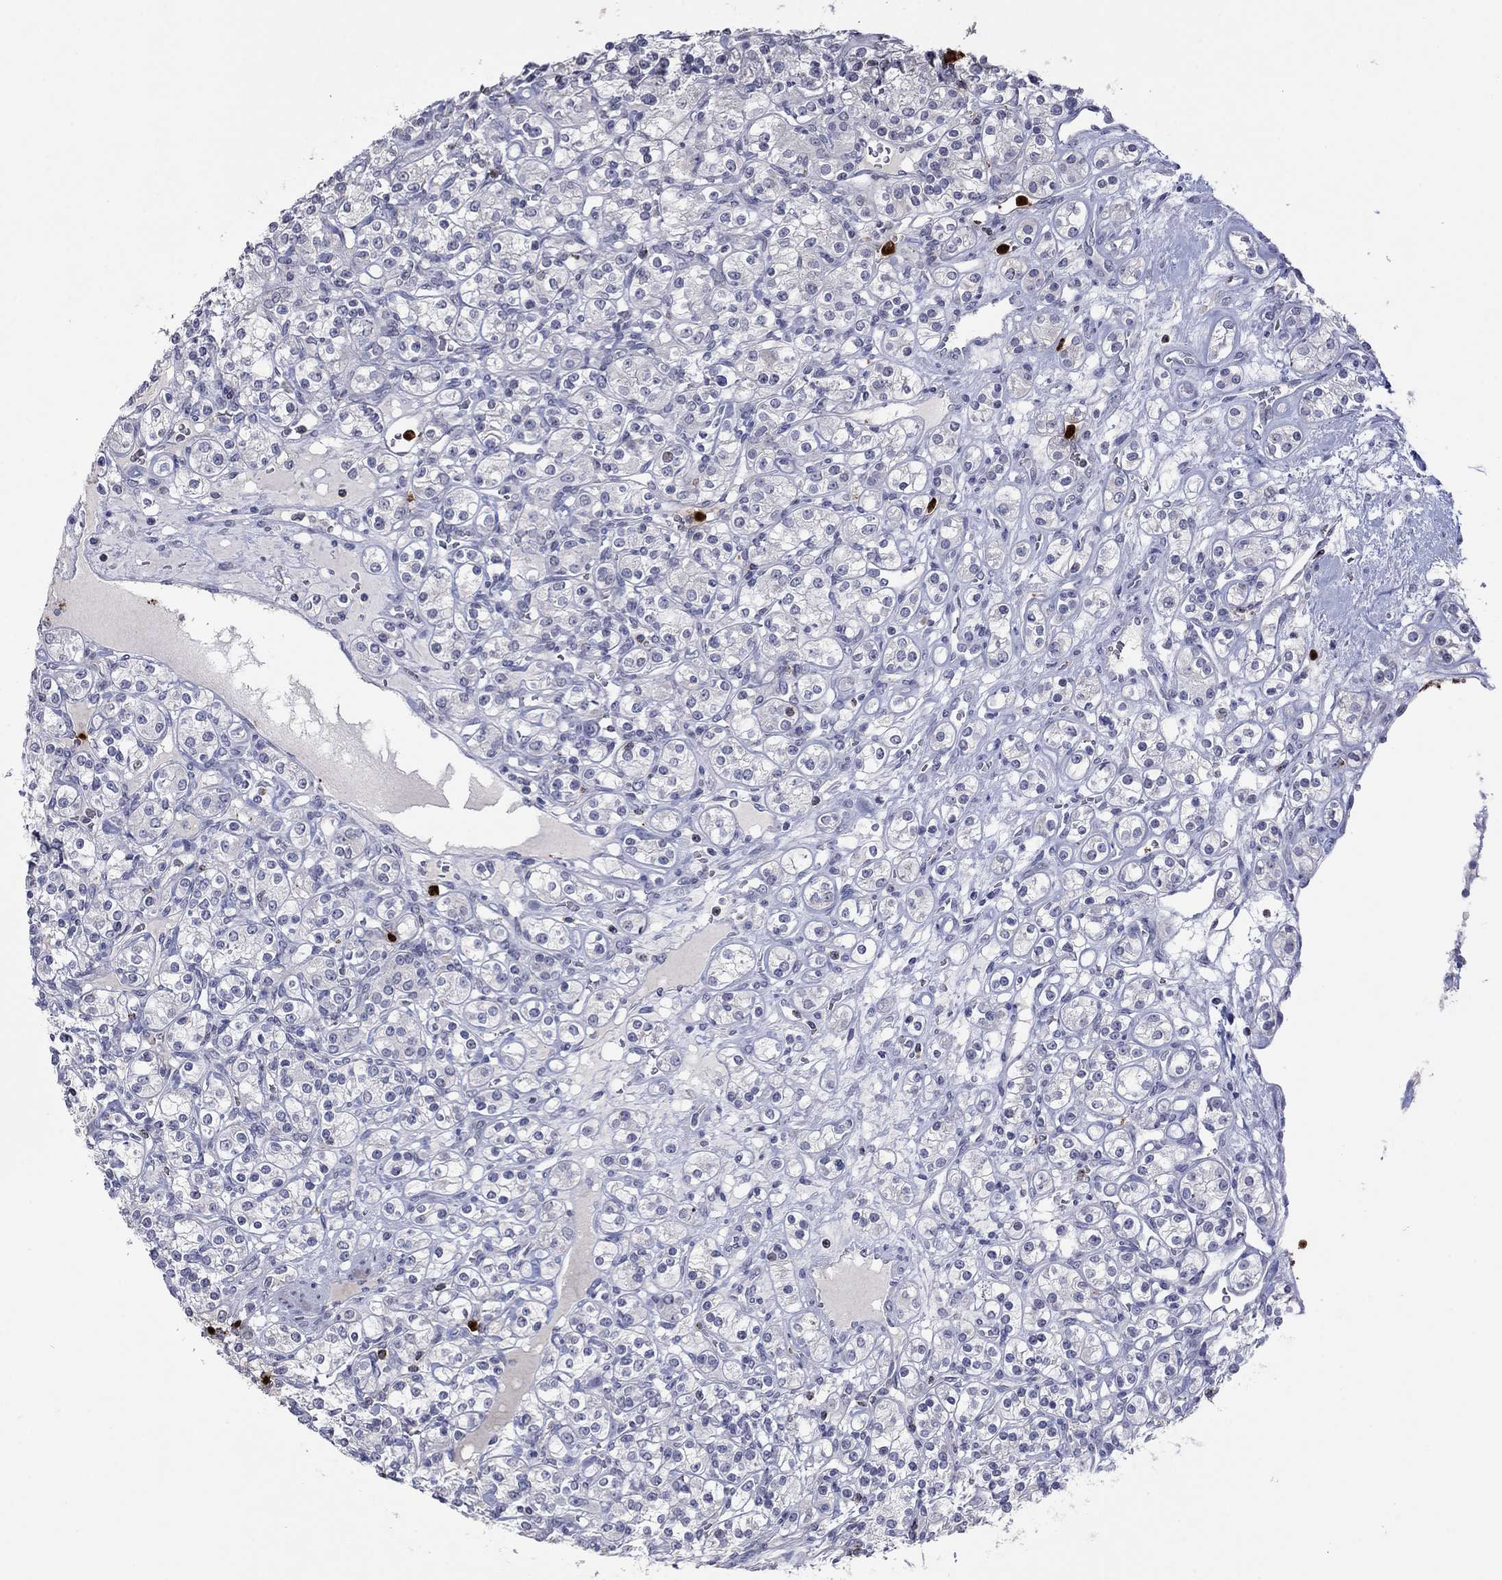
{"staining": {"intensity": "negative", "quantity": "none", "location": "none"}, "tissue": "renal cancer", "cell_type": "Tumor cells", "image_type": "cancer", "snomed": [{"axis": "morphology", "description": "Adenocarcinoma, NOS"}, {"axis": "topography", "description": "Kidney"}], "caption": "DAB immunohistochemical staining of adenocarcinoma (renal) displays no significant staining in tumor cells.", "gene": "CCL5", "patient": {"sex": "male", "age": 77}}